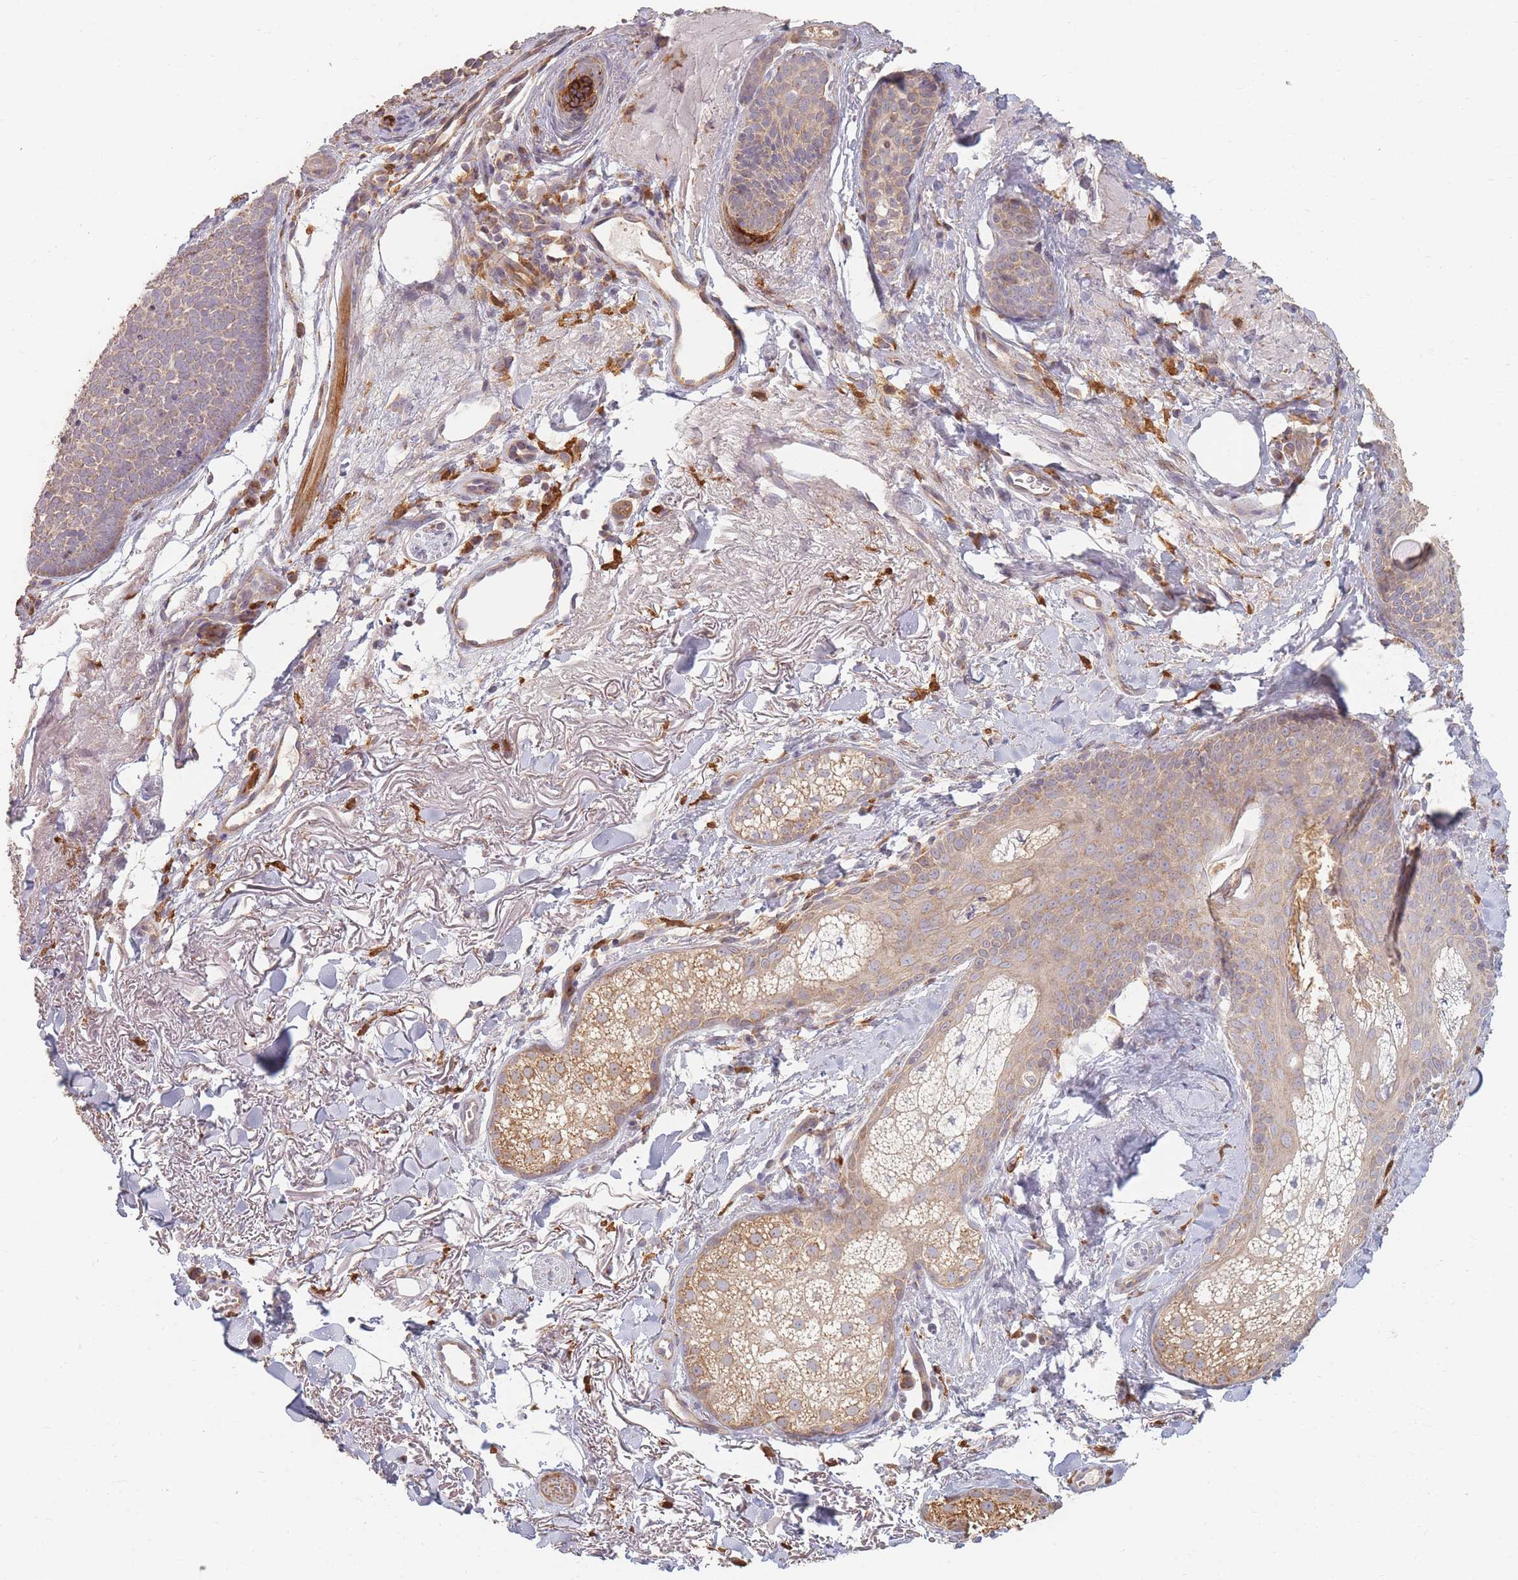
{"staining": {"intensity": "weak", "quantity": "<25%", "location": "cytoplasmic/membranous"}, "tissue": "skin cancer", "cell_type": "Tumor cells", "image_type": "cancer", "snomed": [{"axis": "morphology", "description": "Basal cell carcinoma"}, {"axis": "topography", "description": "Skin"}], "caption": "Skin cancer (basal cell carcinoma) was stained to show a protein in brown. There is no significant positivity in tumor cells.", "gene": "MRPS6", "patient": {"sex": "female", "age": 77}}